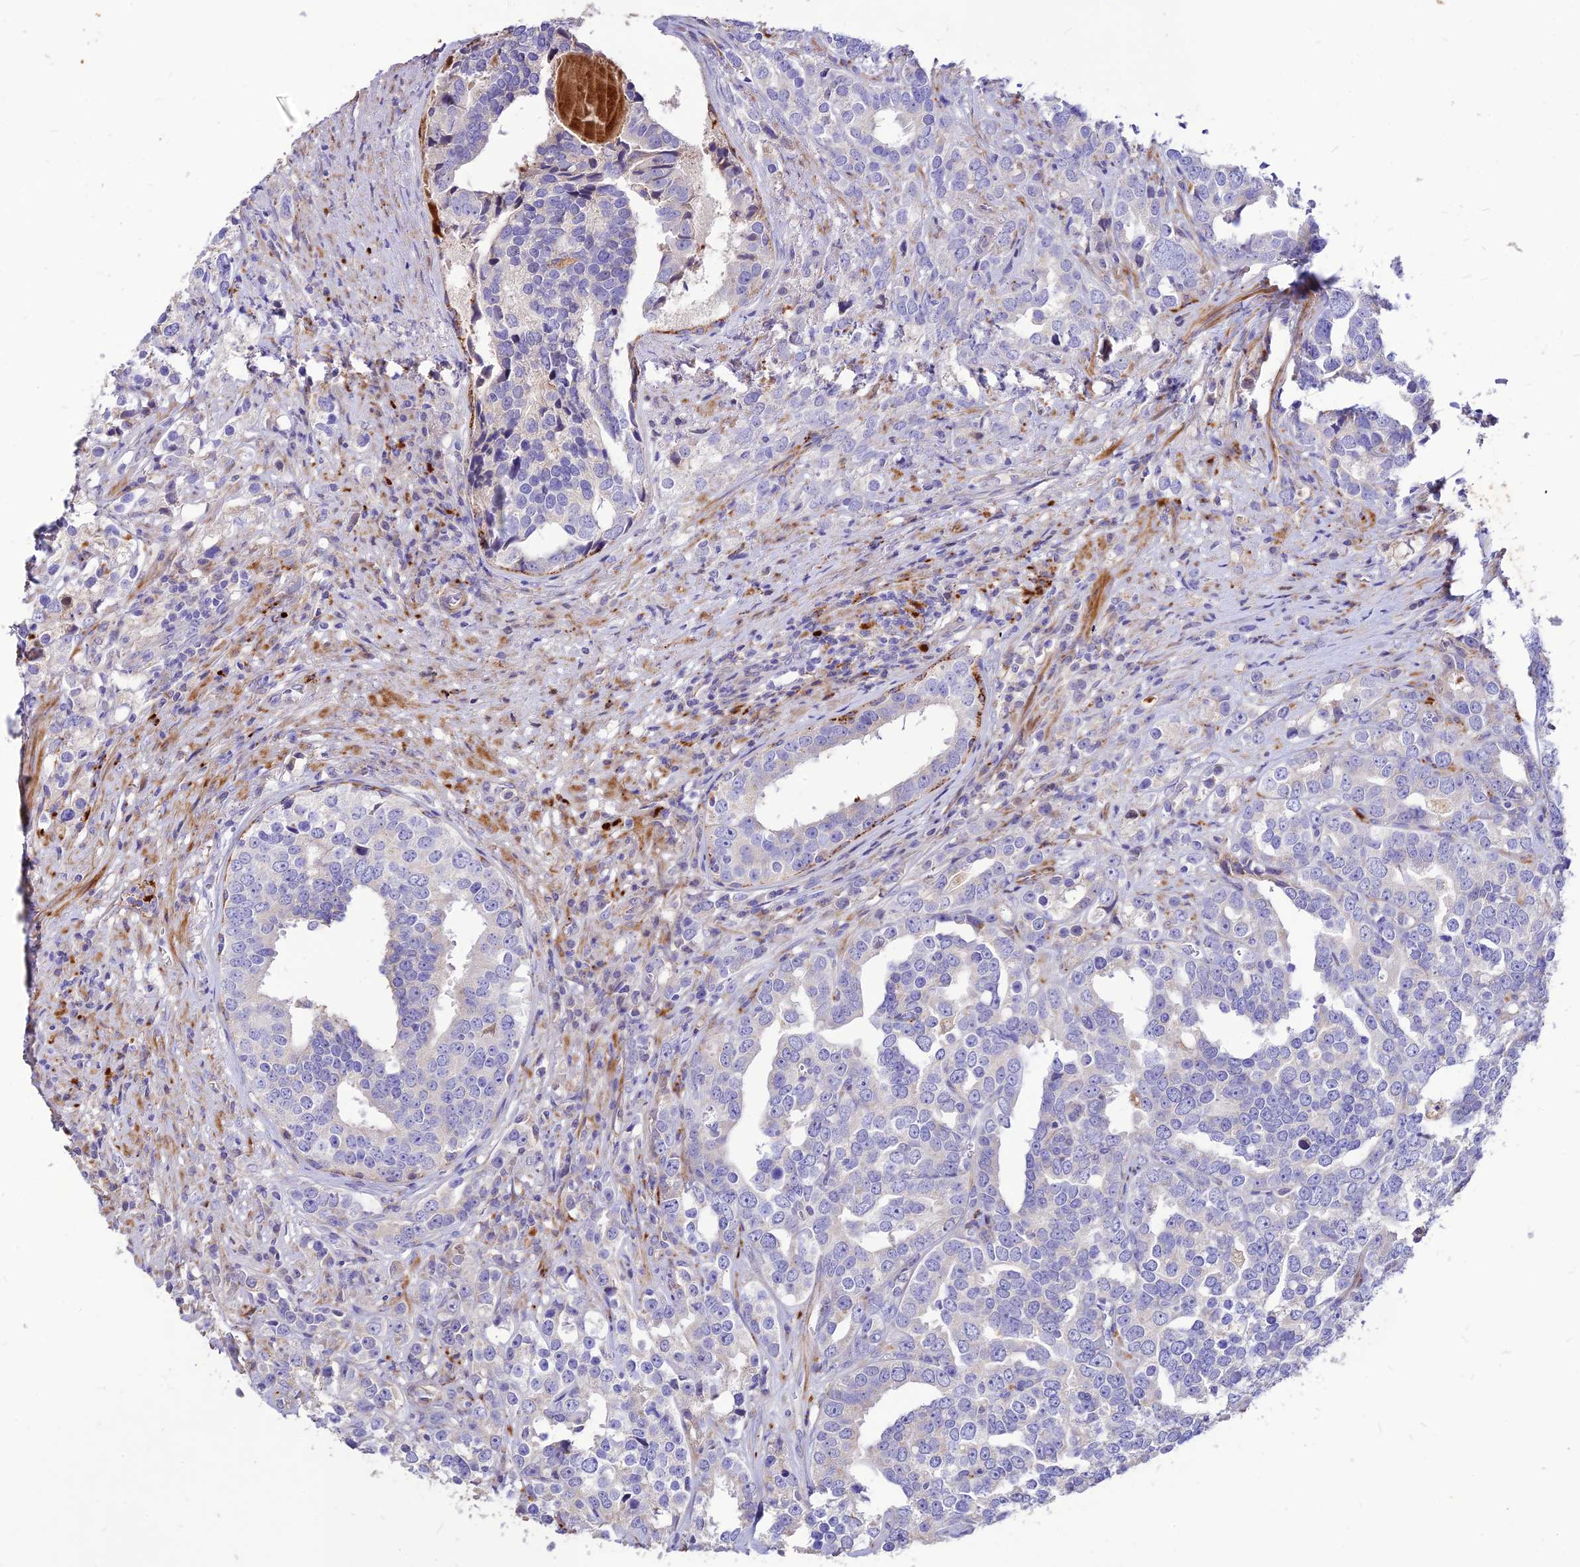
{"staining": {"intensity": "negative", "quantity": "none", "location": "none"}, "tissue": "prostate cancer", "cell_type": "Tumor cells", "image_type": "cancer", "snomed": [{"axis": "morphology", "description": "Adenocarcinoma, High grade"}, {"axis": "topography", "description": "Prostate"}], "caption": "High power microscopy photomicrograph of an immunohistochemistry (IHC) image of prostate cancer (adenocarcinoma (high-grade)), revealing no significant positivity in tumor cells. (DAB (3,3'-diaminobenzidine) IHC visualized using brightfield microscopy, high magnification).", "gene": "RIMOC1", "patient": {"sex": "male", "age": 71}}